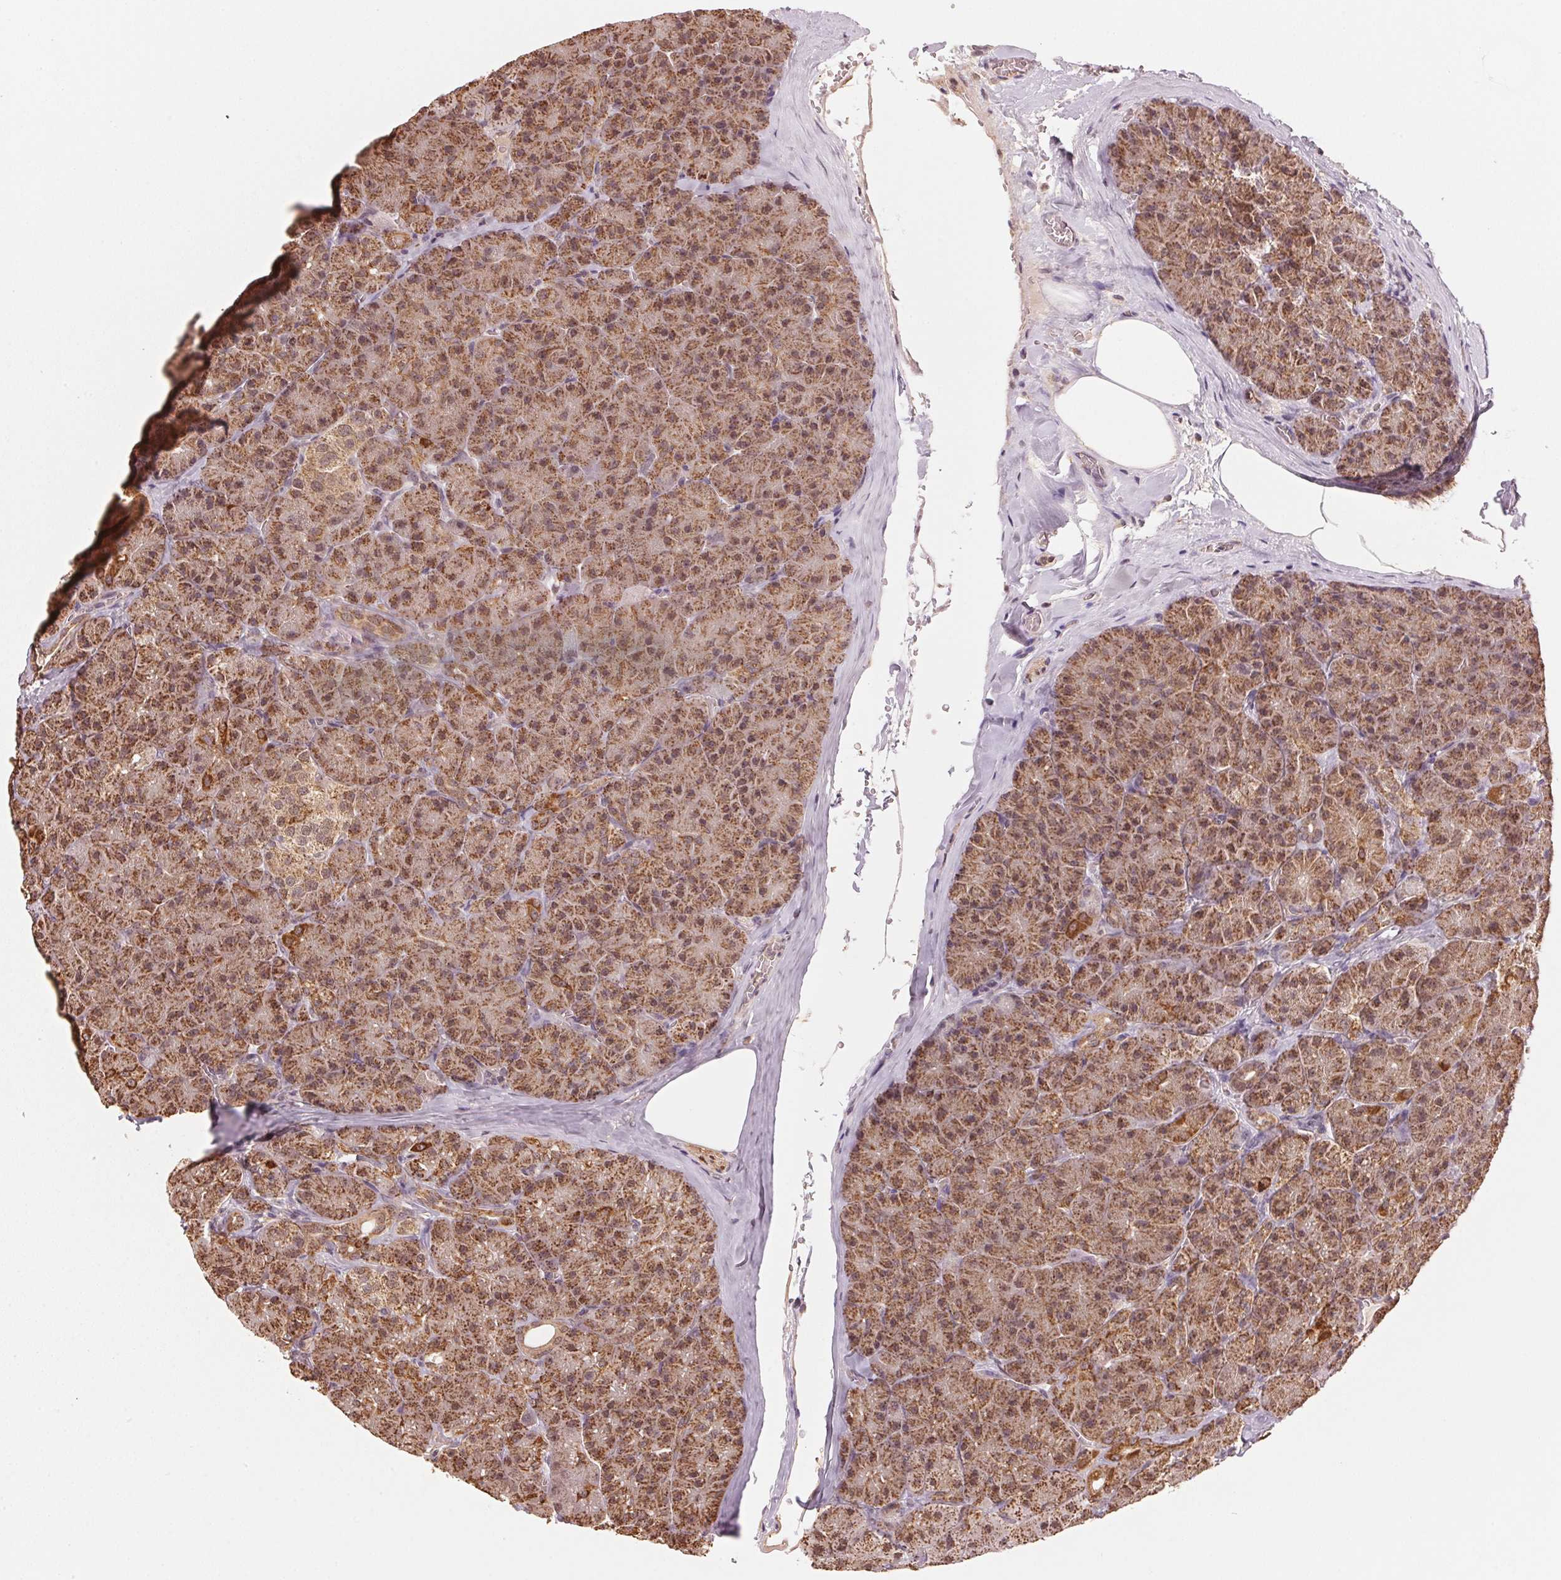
{"staining": {"intensity": "strong", "quantity": ">75%", "location": "cytoplasmic/membranous"}, "tissue": "pancreas", "cell_type": "Exocrine glandular cells", "image_type": "normal", "snomed": [{"axis": "morphology", "description": "Normal tissue, NOS"}, {"axis": "topography", "description": "Pancreas"}], "caption": "The micrograph shows immunohistochemical staining of benign pancreas. There is strong cytoplasmic/membranous staining is appreciated in approximately >75% of exocrine glandular cells. The protein of interest is stained brown, and the nuclei are stained in blue (DAB (3,3'-diaminobenzidine) IHC with brightfield microscopy, high magnification).", "gene": "ARHGAP6", "patient": {"sex": "male", "age": 57}}